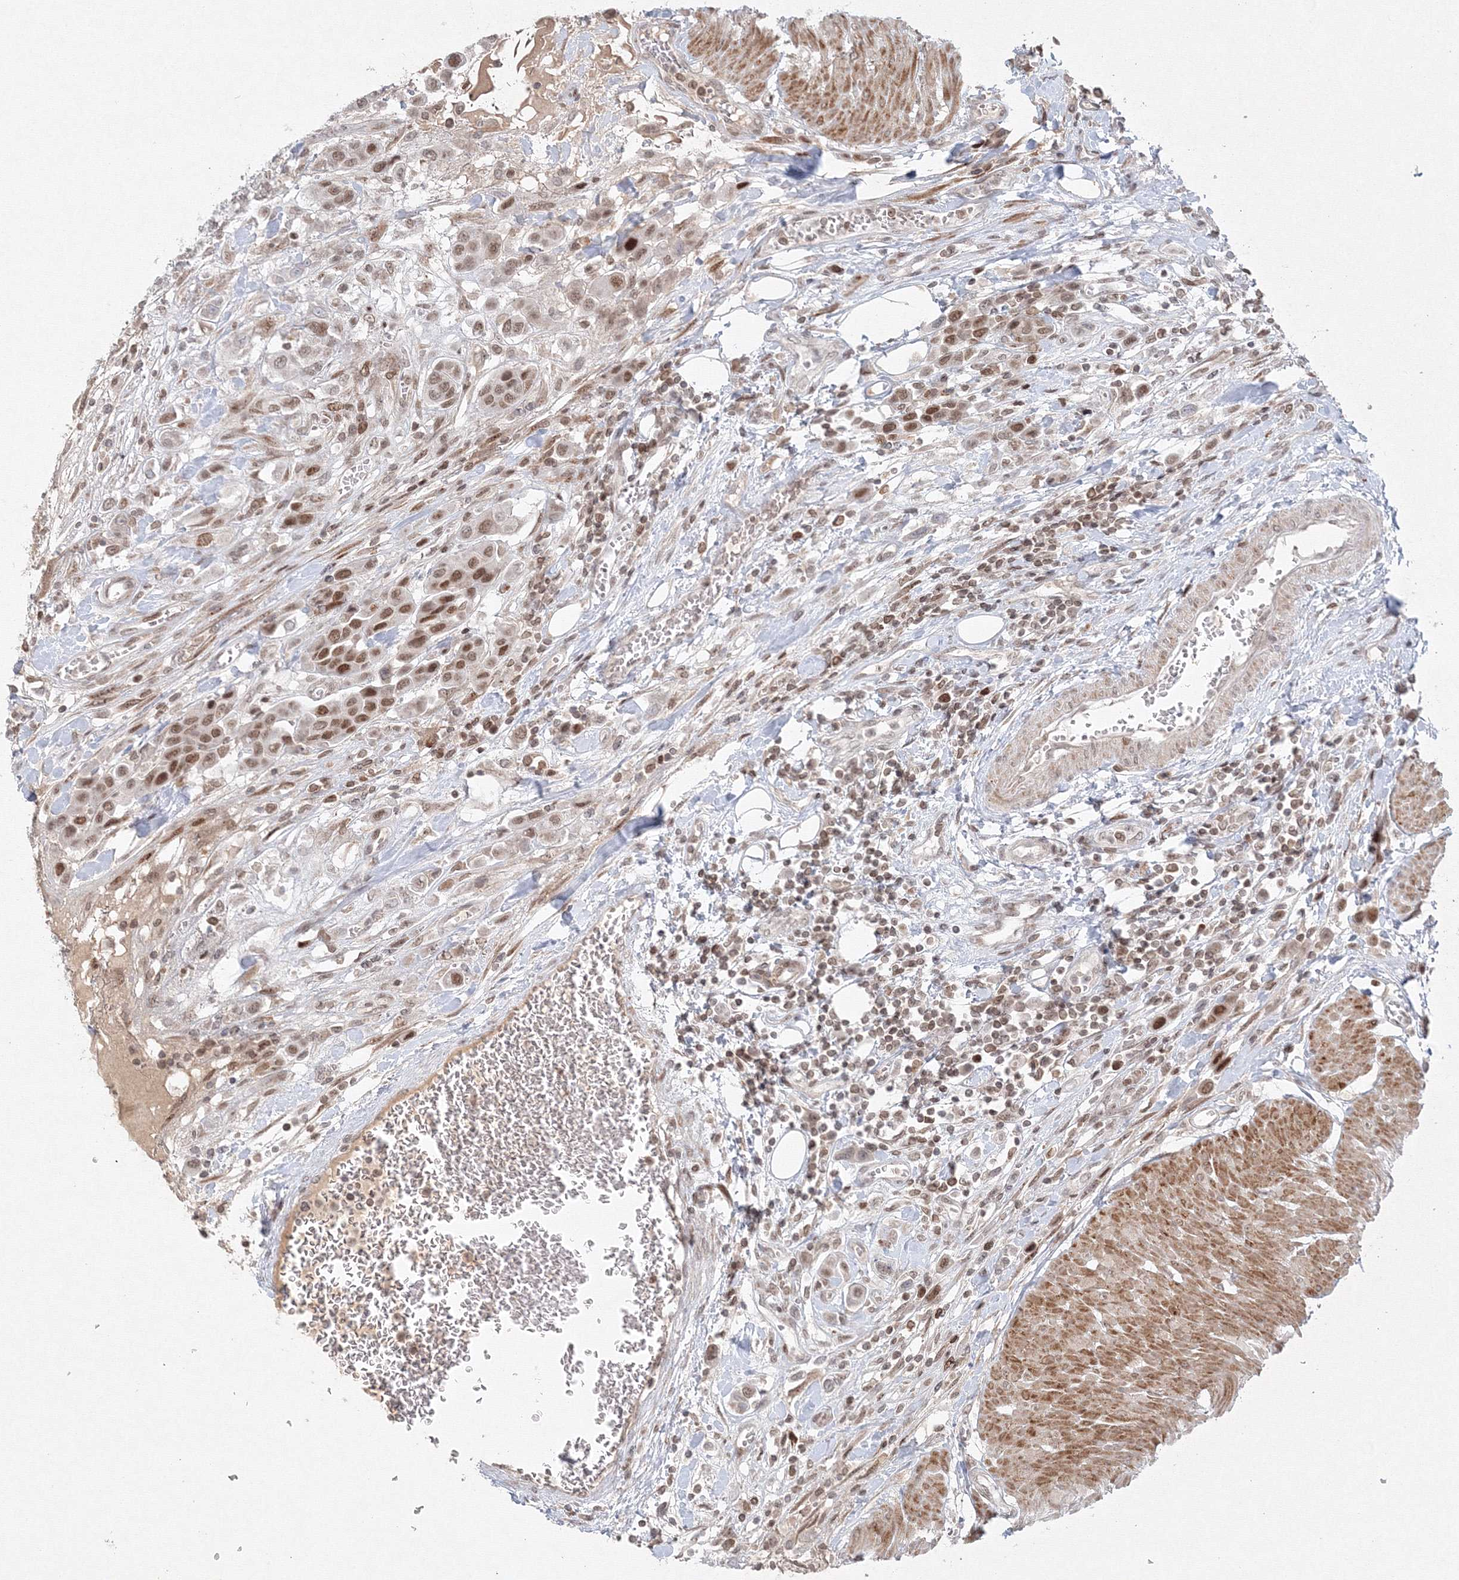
{"staining": {"intensity": "moderate", "quantity": ">75%", "location": "nuclear"}, "tissue": "urothelial cancer", "cell_type": "Tumor cells", "image_type": "cancer", "snomed": [{"axis": "morphology", "description": "Urothelial carcinoma, High grade"}, {"axis": "topography", "description": "Urinary bladder"}], "caption": "This is a photomicrograph of immunohistochemistry staining of urothelial cancer, which shows moderate staining in the nuclear of tumor cells.", "gene": "KIF4A", "patient": {"sex": "male", "age": 50}}